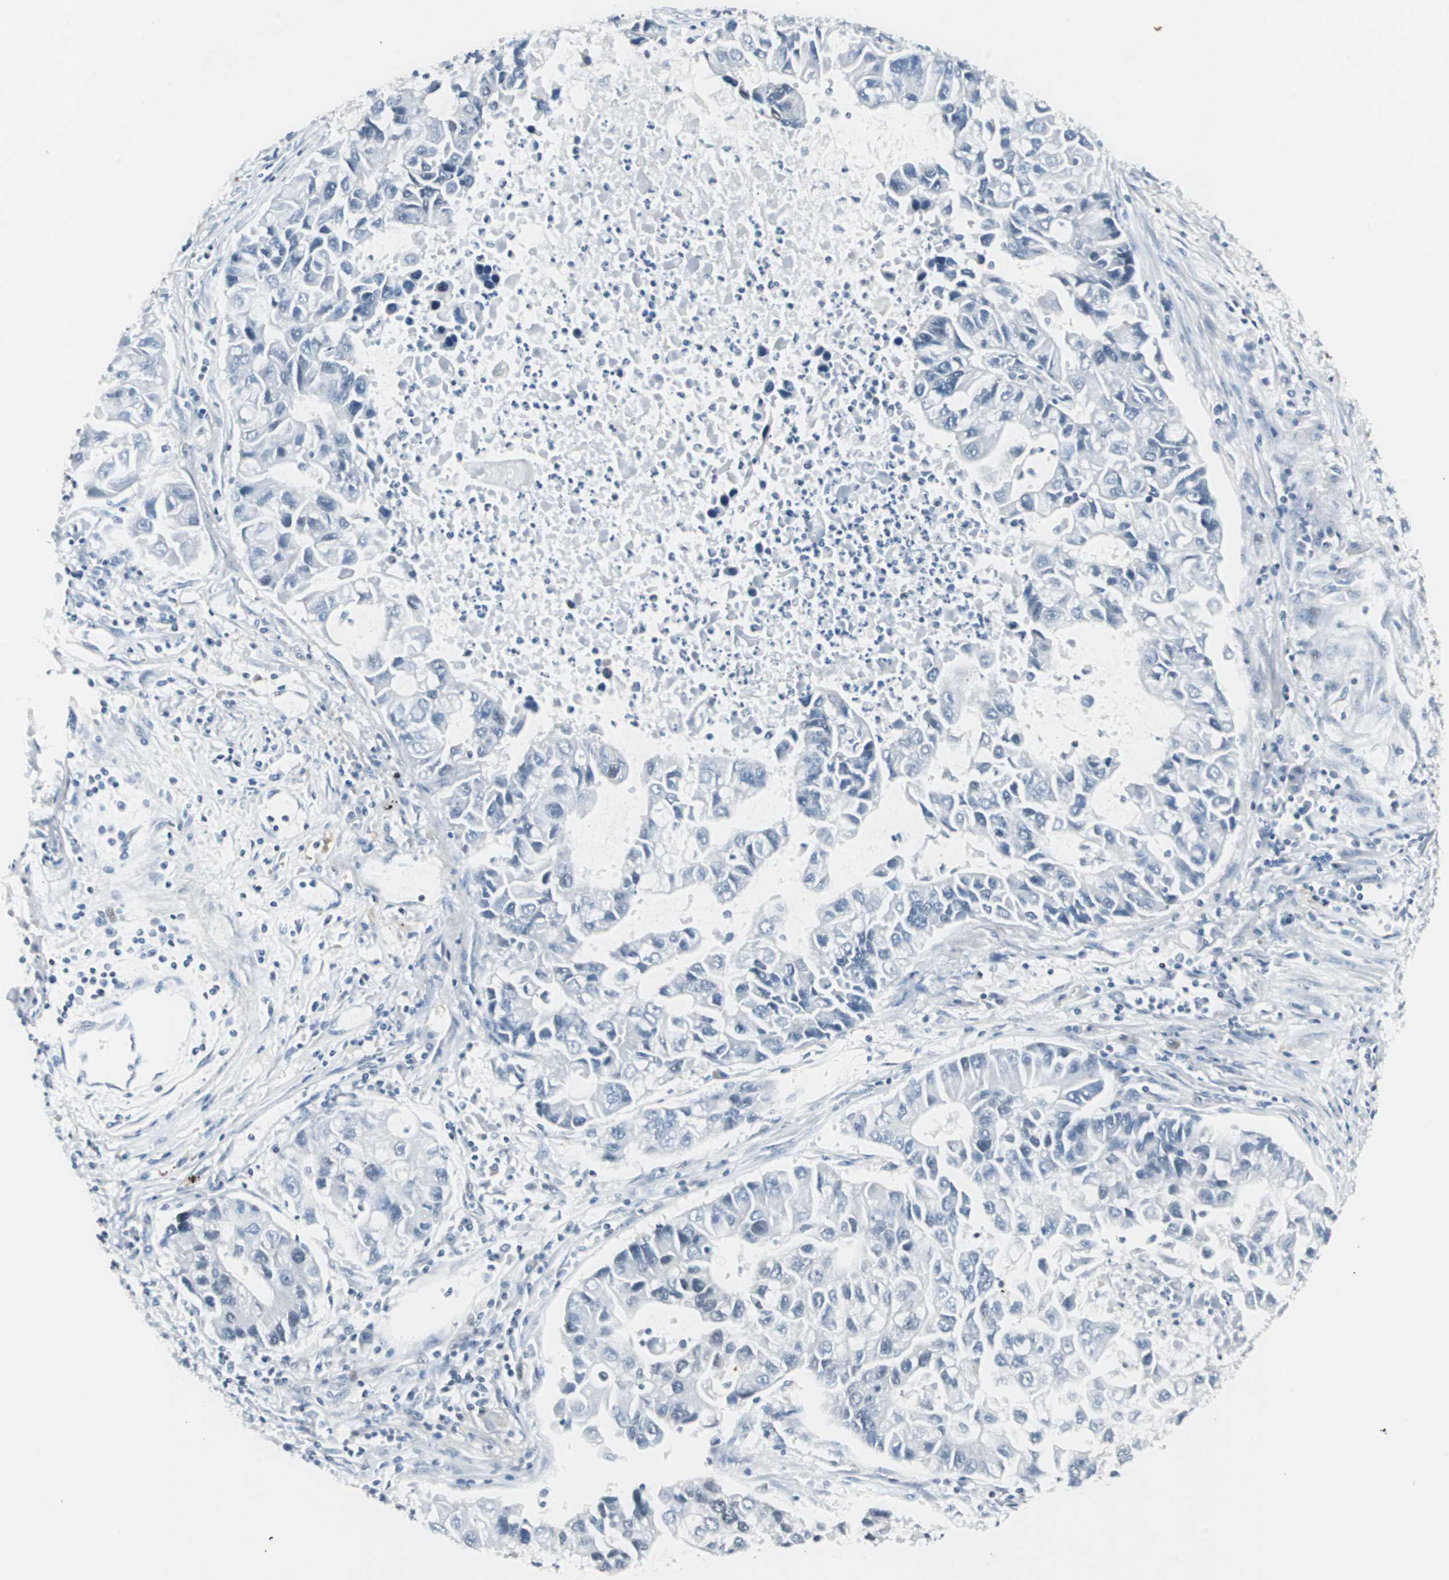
{"staining": {"intensity": "negative", "quantity": "none", "location": "none"}, "tissue": "lung cancer", "cell_type": "Tumor cells", "image_type": "cancer", "snomed": [{"axis": "morphology", "description": "Adenocarcinoma, NOS"}, {"axis": "topography", "description": "Lung"}], "caption": "High power microscopy micrograph of an immunohistochemistry (IHC) histopathology image of lung cancer (adenocarcinoma), revealing no significant staining in tumor cells.", "gene": "ZBTB17", "patient": {"sex": "female", "age": 51}}